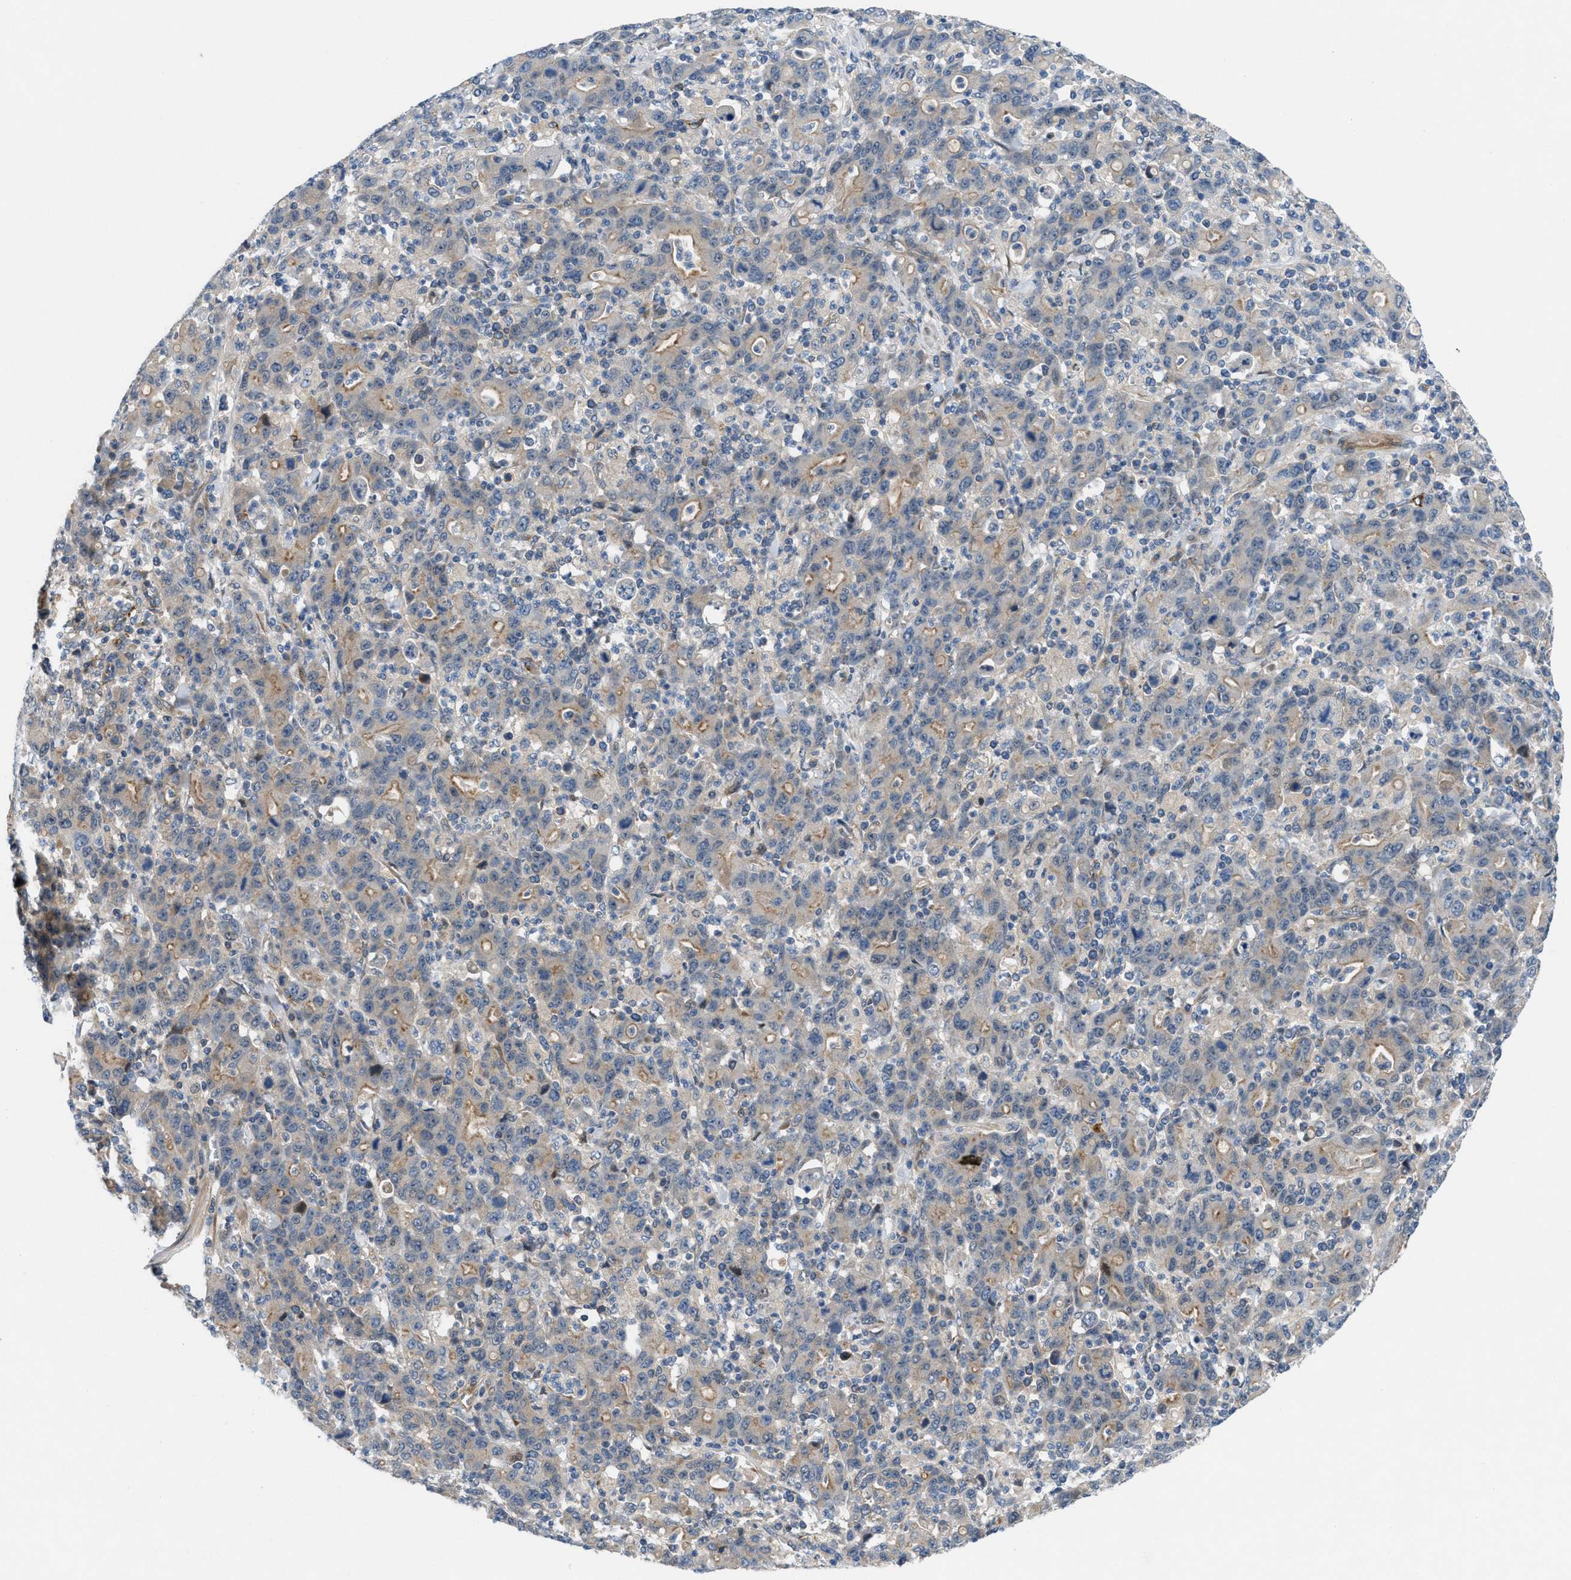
{"staining": {"intensity": "weak", "quantity": "25%-75%", "location": "cytoplasmic/membranous"}, "tissue": "stomach cancer", "cell_type": "Tumor cells", "image_type": "cancer", "snomed": [{"axis": "morphology", "description": "Adenocarcinoma, NOS"}, {"axis": "topography", "description": "Stomach, upper"}], "caption": "Approximately 25%-75% of tumor cells in stomach cancer show weak cytoplasmic/membranous protein staining as visualized by brown immunohistochemical staining.", "gene": "CYB5D1", "patient": {"sex": "male", "age": 69}}